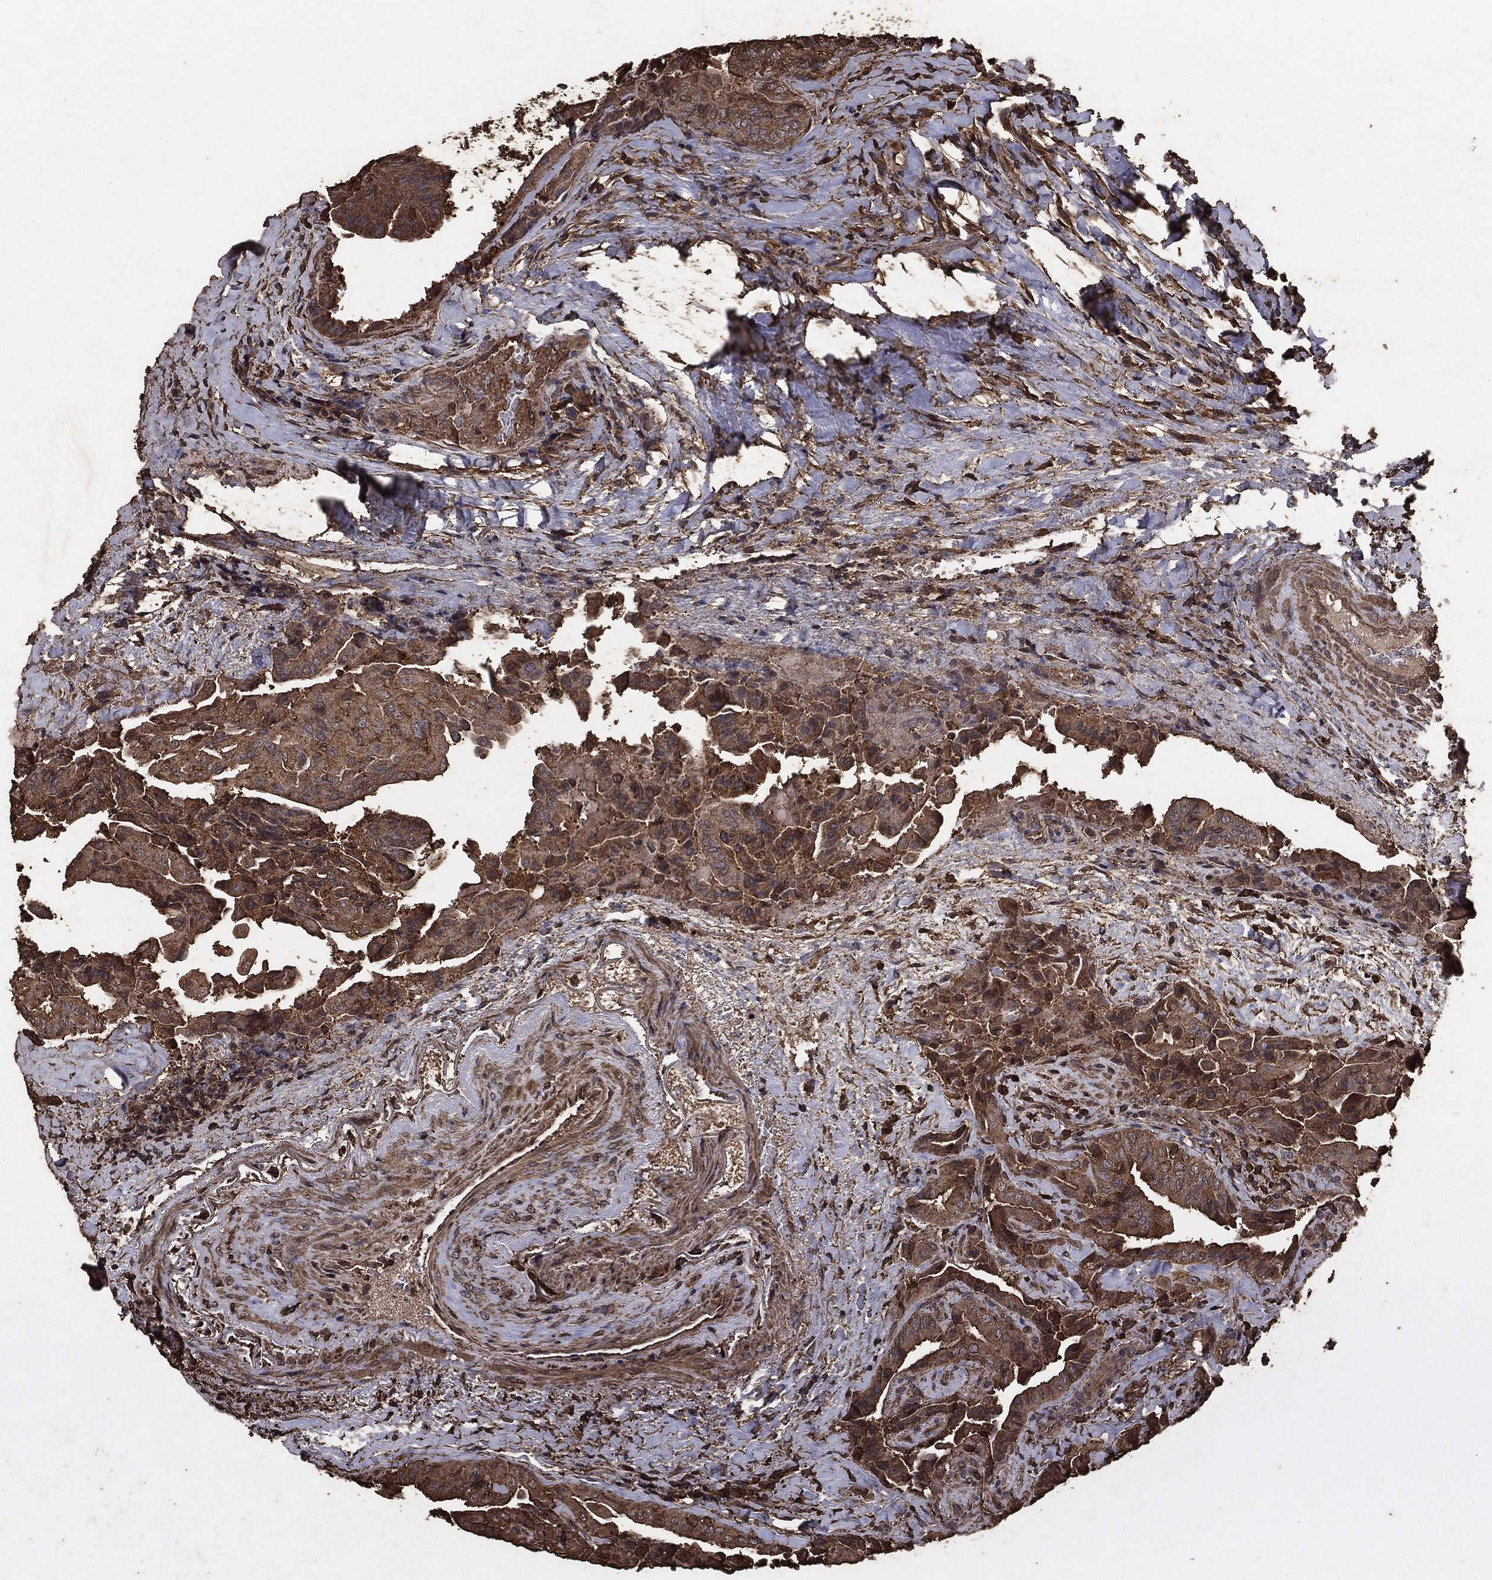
{"staining": {"intensity": "moderate", "quantity": ">75%", "location": "cytoplasmic/membranous"}, "tissue": "thyroid cancer", "cell_type": "Tumor cells", "image_type": "cancer", "snomed": [{"axis": "morphology", "description": "Papillary adenocarcinoma, NOS"}, {"axis": "topography", "description": "Thyroid gland"}], "caption": "Protein expression analysis of human papillary adenocarcinoma (thyroid) reveals moderate cytoplasmic/membranous positivity in approximately >75% of tumor cells. Immunohistochemistry (ihc) stains the protein in brown and the nuclei are stained blue.", "gene": "MTOR", "patient": {"sex": "female", "age": 68}}